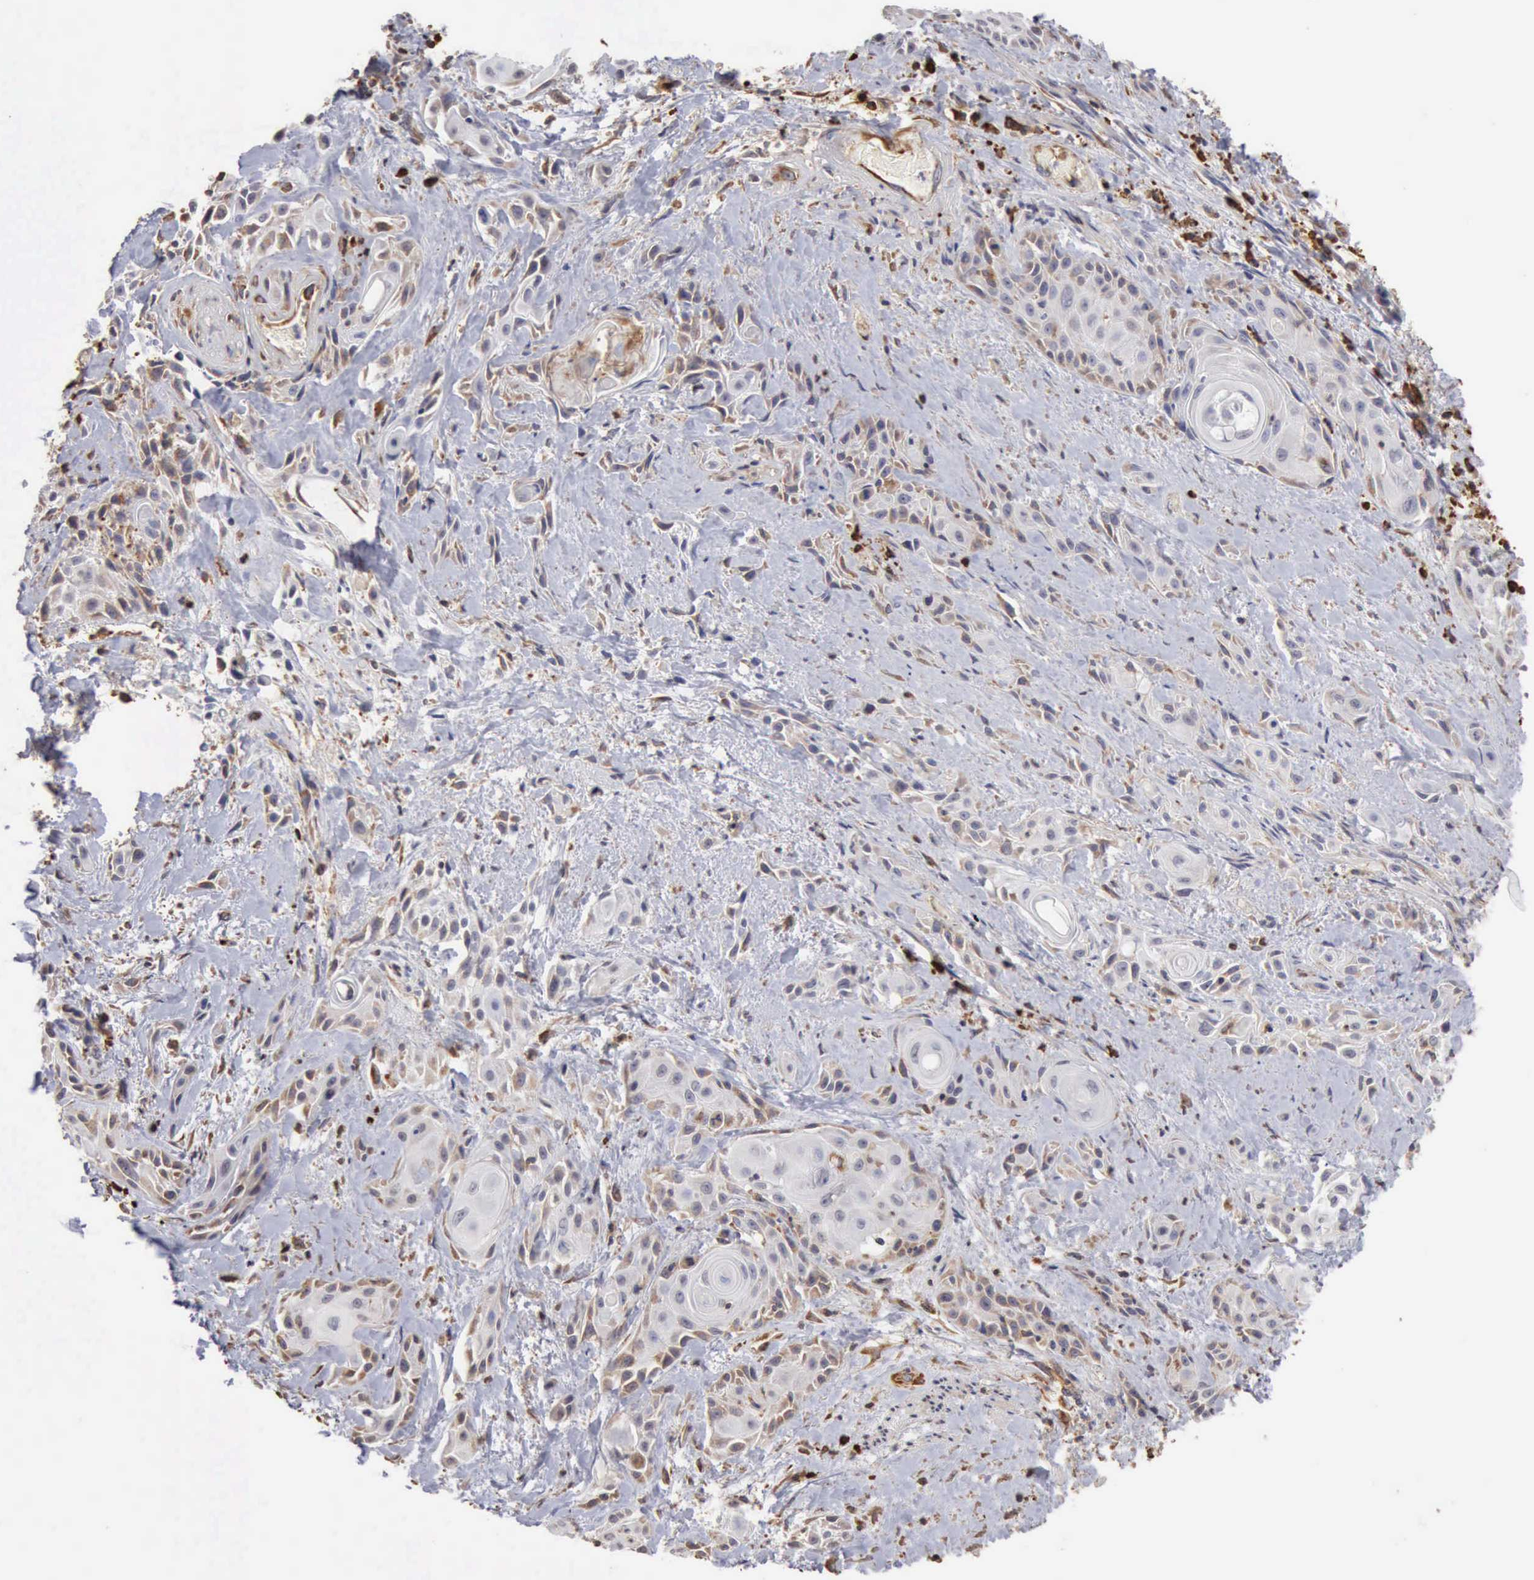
{"staining": {"intensity": "weak", "quantity": "<25%", "location": "cytoplasmic/membranous"}, "tissue": "skin cancer", "cell_type": "Tumor cells", "image_type": "cancer", "snomed": [{"axis": "morphology", "description": "Squamous cell carcinoma, NOS"}, {"axis": "topography", "description": "Skin"}, {"axis": "topography", "description": "Anal"}], "caption": "An image of human squamous cell carcinoma (skin) is negative for staining in tumor cells.", "gene": "GPR101", "patient": {"sex": "male", "age": 64}}